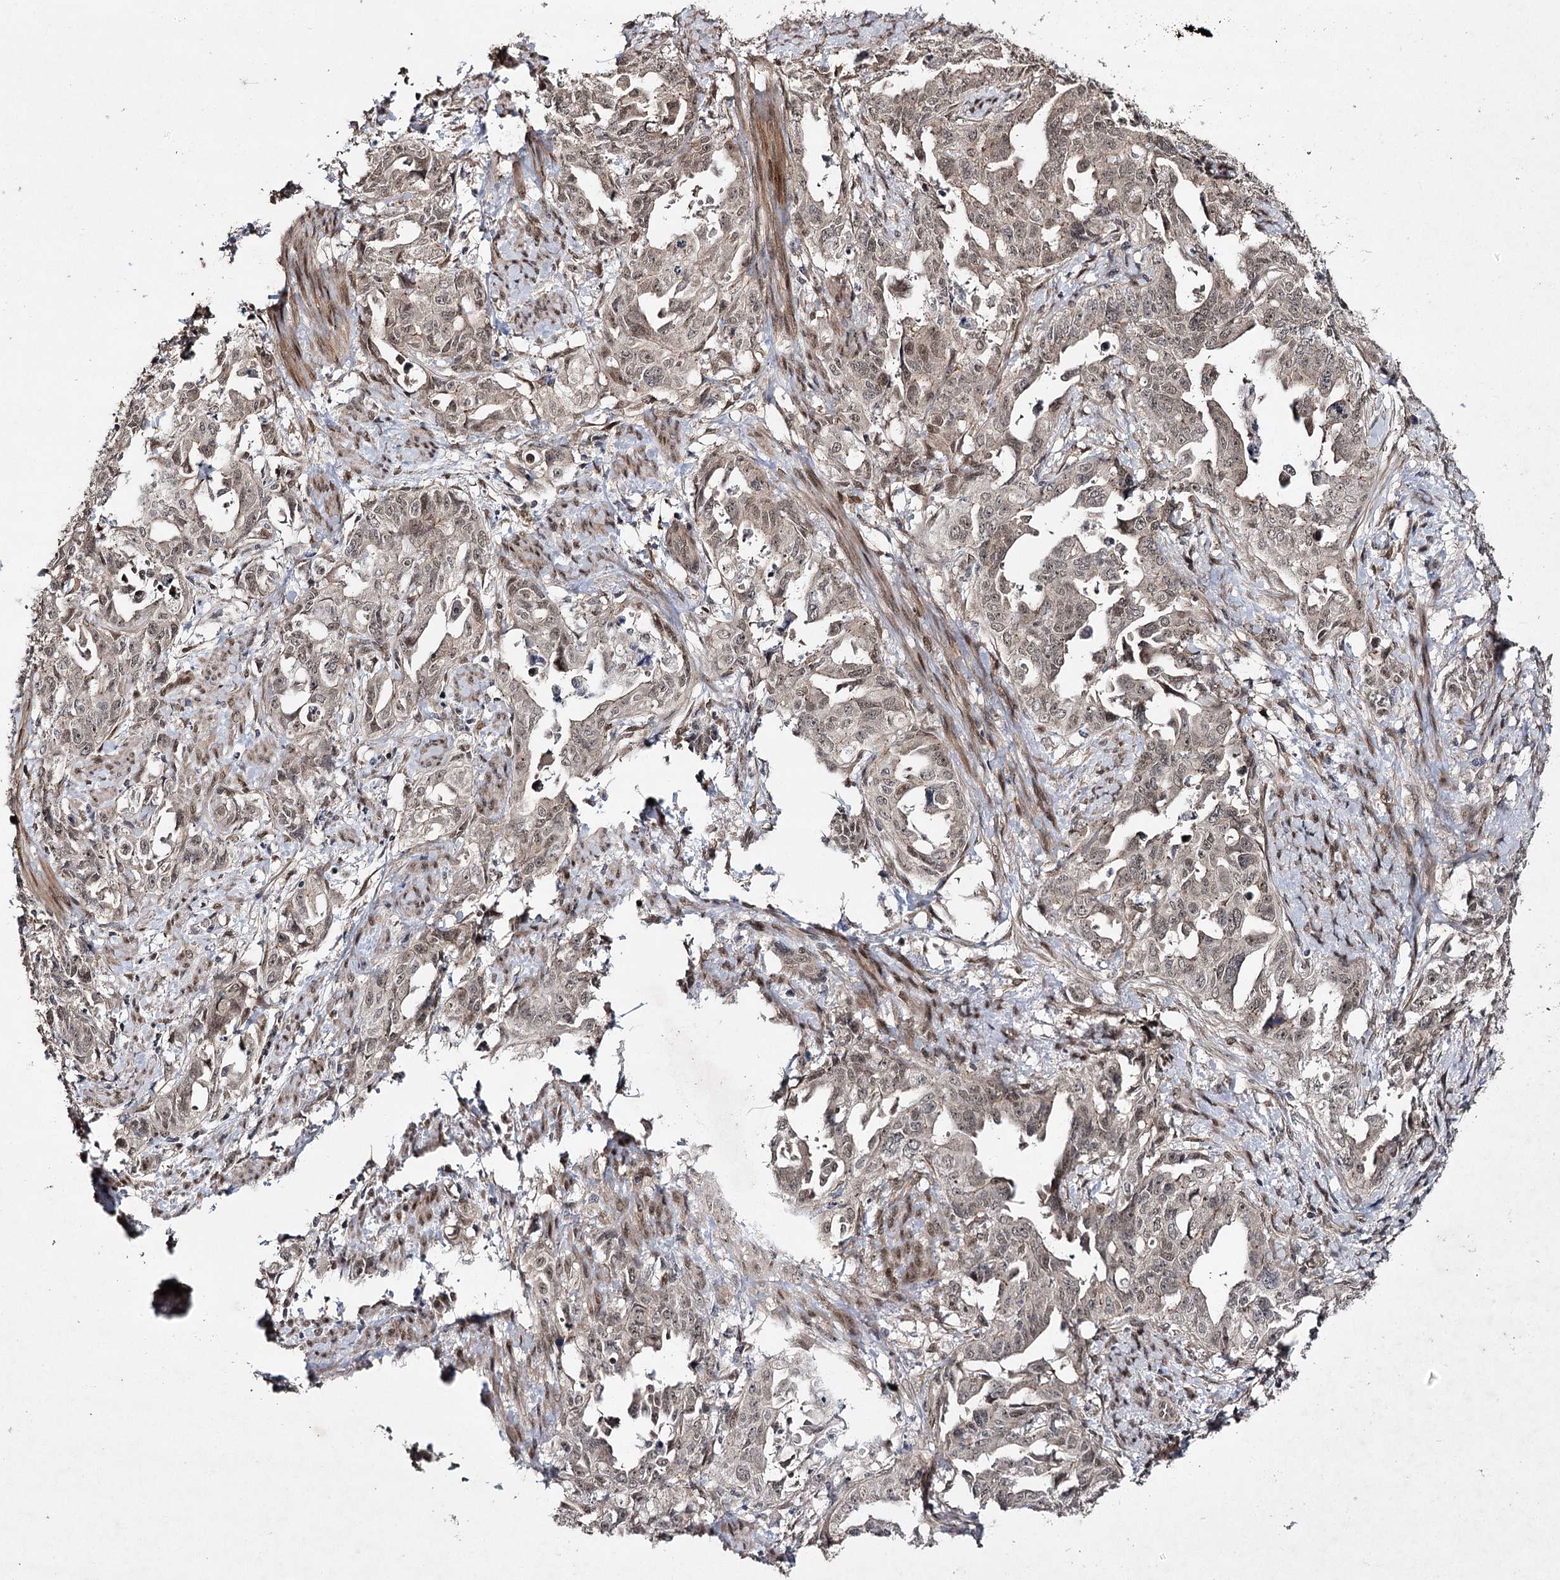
{"staining": {"intensity": "weak", "quantity": ">75%", "location": "nuclear"}, "tissue": "endometrial cancer", "cell_type": "Tumor cells", "image_type": "cancer", "snomed": [{"axis": "morphology", "description": "Adenocarcinoma, NOS"}, {"axis": "topography", "description": "Endometrium"}], "caption": "A brown stain shows weak nuclear positivity of a protein in endometrial cancer tumor cells.", "gene": "DCUN1D4", "patient": {"sex": "female", "age": 65}}